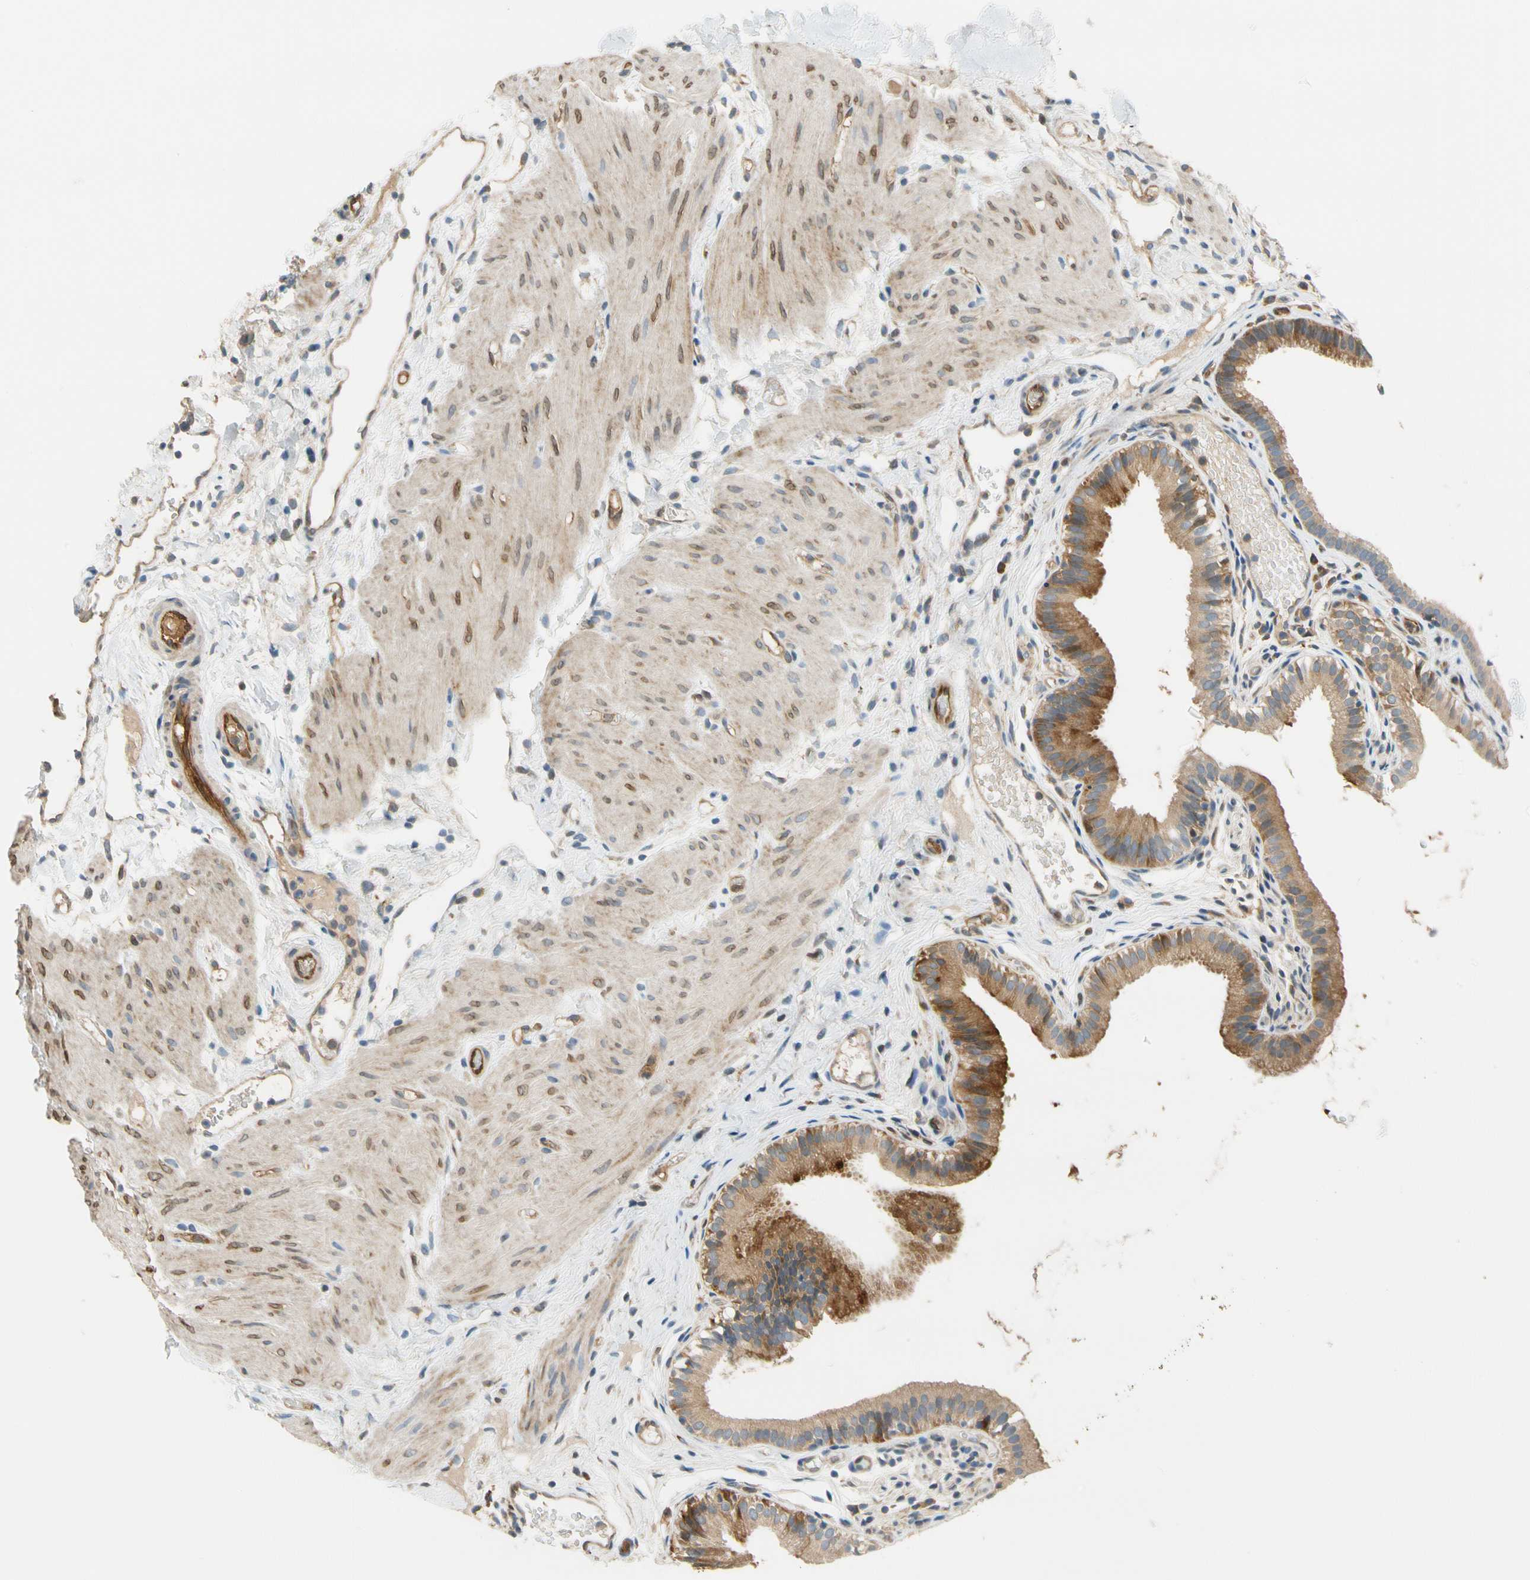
{"staining": {"intensity": "strong", "quantity": ">75%", "location": "cytoplasmic/membranous"}, "tissue": "gallbladder", "cell_type": "Glandular cells", "image_type": "normal", "snomed": [{"axis": "morphology", "description": "Normal tissue, NOS"}, {"axis": "topography", "description": "Gallbladder"}], "caption": "A brown stain highlights strong cytoplasmic/membranous expression of a protein in glandular cells of normal gallbladder. The protein of interest is stained brown, and the nuclei are stained in blue (DAB (3,3'-diaminobenzidine) IHC with brightfield microscopy, high magnification).", "gene": "PARP14", "patient": {"sex": "female", "age": 26}}